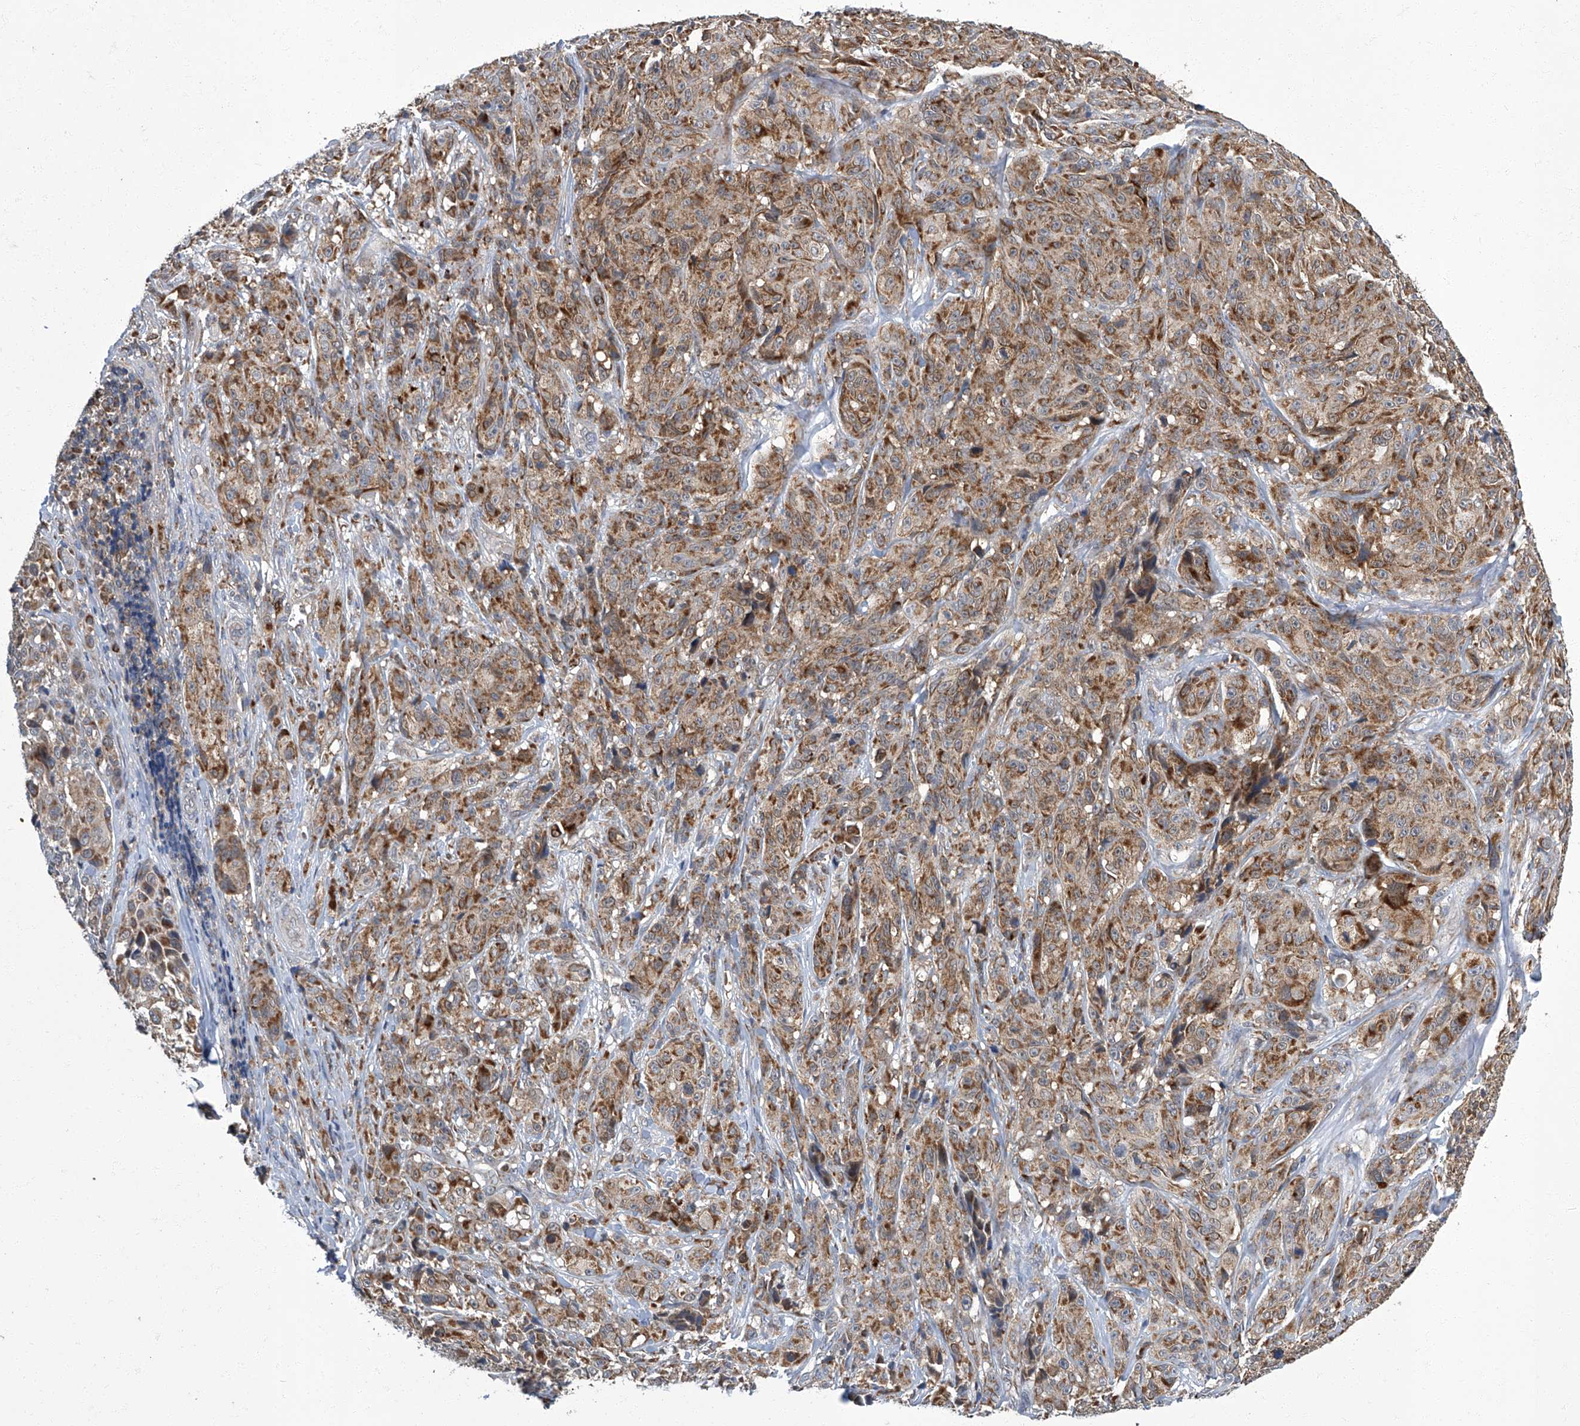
{"staining": {"intensity": "moderate", "quantity": ">75%", "location": "cytoplasmic/membranous"}, "tissue": "melanoma", "cell_type": "Tumor cells", "image_type": "cancer", "snomed": [{"axis": "morphology", "description": "Malignant melanoma, NOS"}, {"axis": "topography", "description": "Skin"}], "caption": "Human melanoma stained for a protein (brown) exhibits moderate cytoplasmic/membranous positive staining in about >75% of tumor cells.", "gene": "TNFRSF13B", "patient": {"sex": "male", "age": 73}}